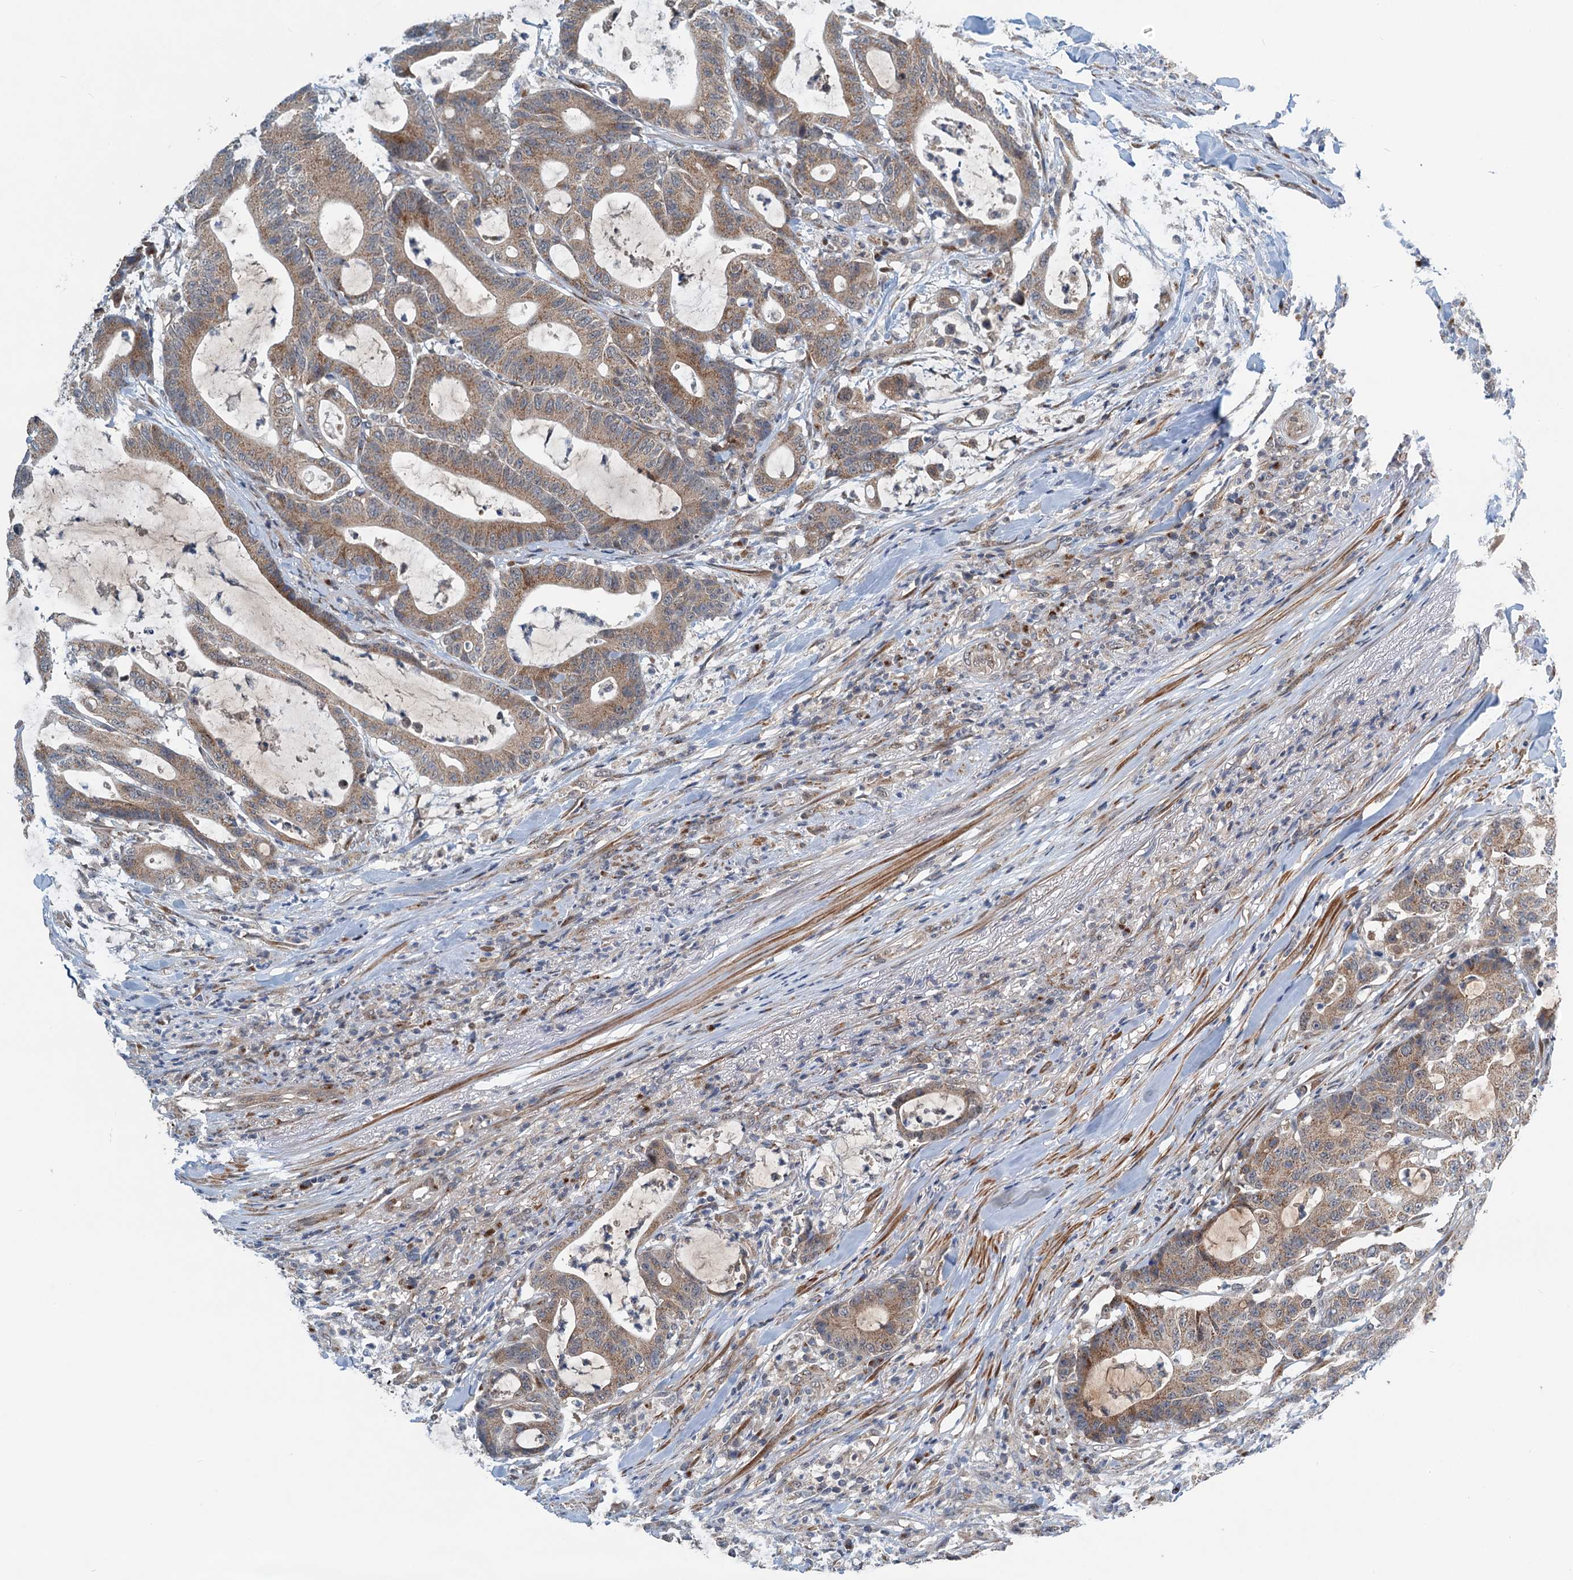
{"staining": {"intensity": "moderate", "quantity": ">75%", "location": "cytoplasmic/membranous"}, "tissue": "colorectal cancer", "cell_type": "Tumor cells", "image_type": "cancer", "snomed": [{"axis": "morphology", "description": "Adenocarcinoma, NOS"}, {"axis": "topography", "description": "Colon"}], "caption": "The image reveals a brown stain indicating the presence of a protein in the cytoplasmic/membranous of tumor cells in colorectal cancer (adenocarcinoma).", "gene": "DYNC2I2", "patient": {"sex": "female", "age": 84}}